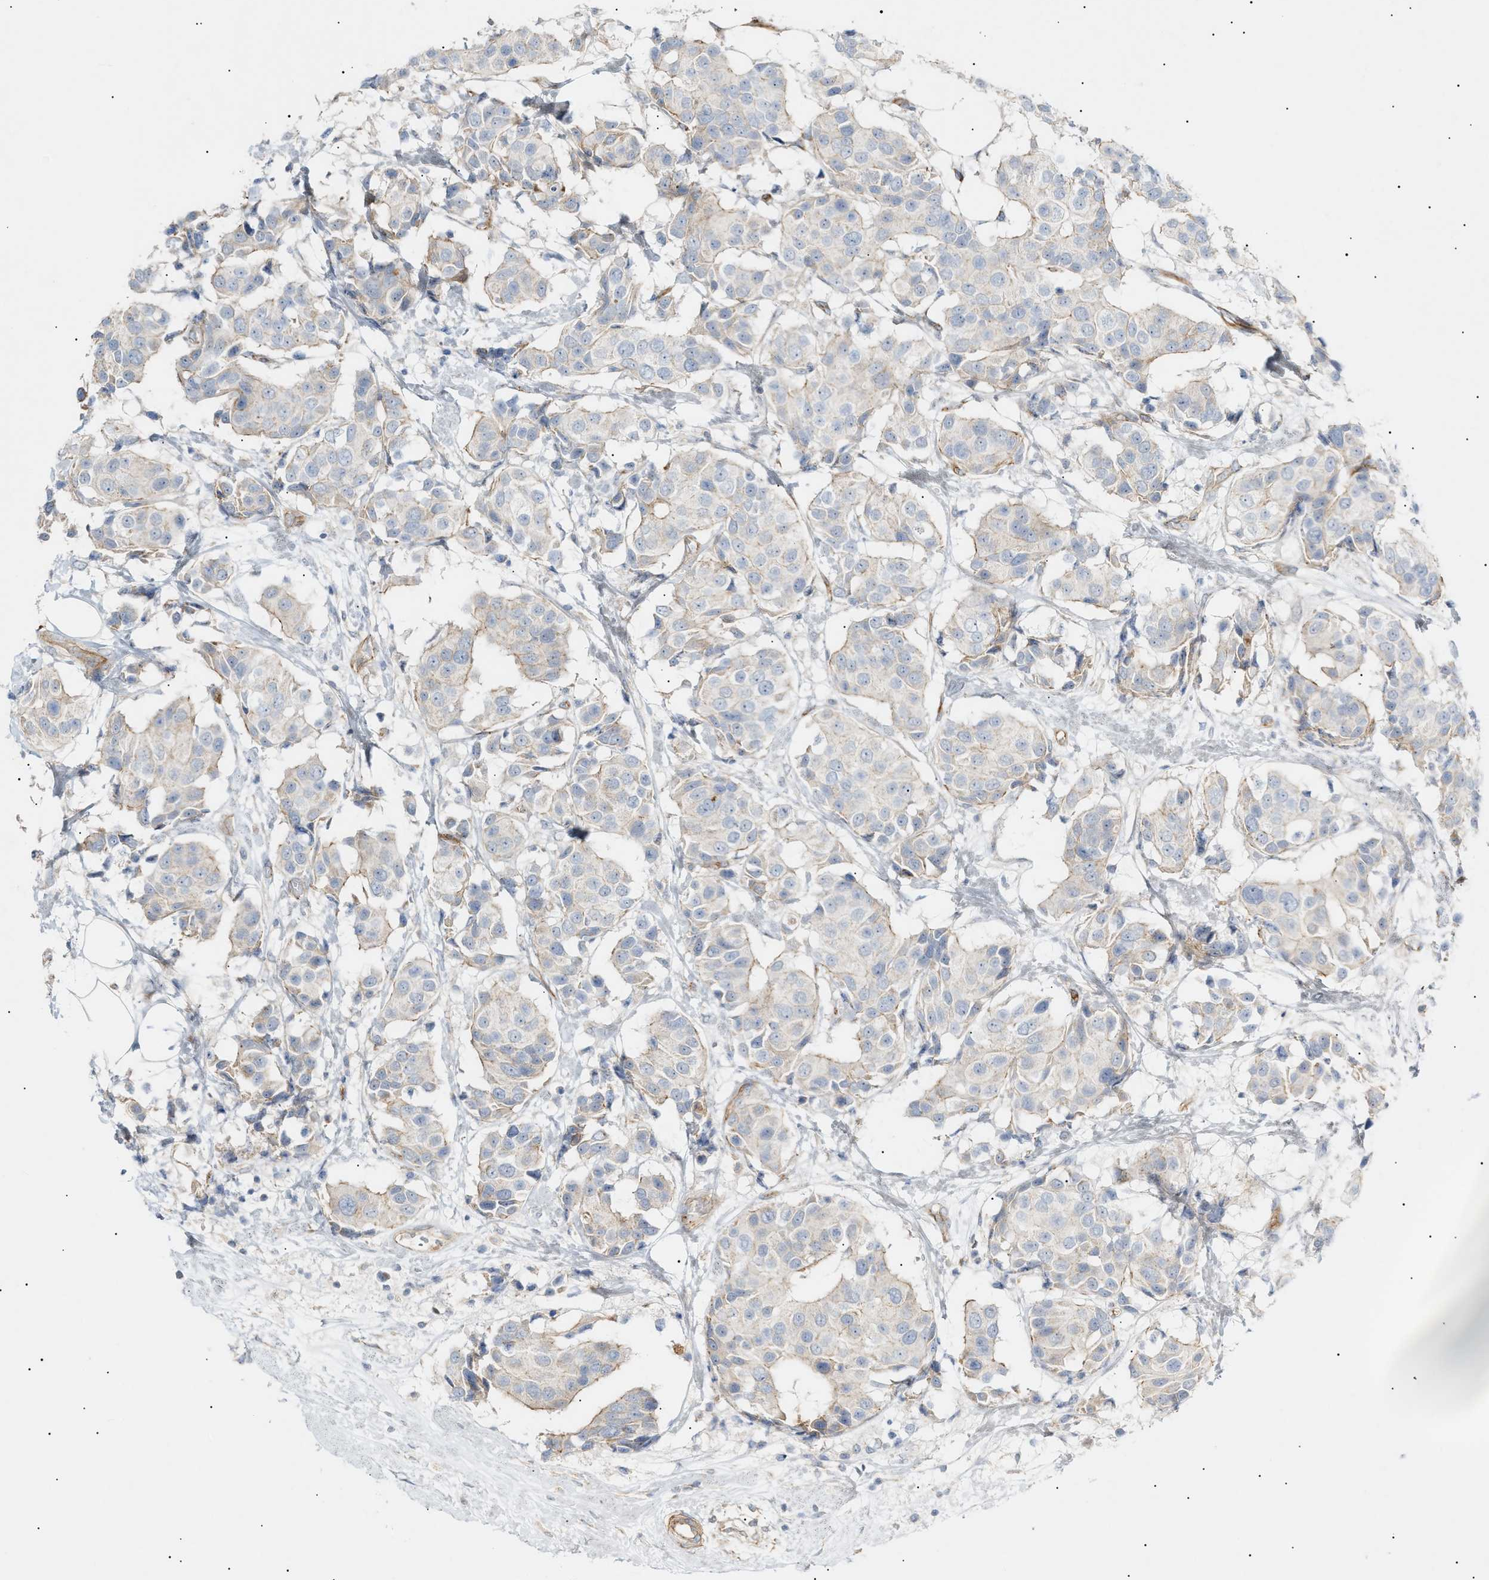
{"staining": {"intensity": "weak", "quantity": "<25%", "location": "cytoplasmic/membranous"}, "tissue": "breast cancer", "cell_type": "Tumor cells", "image_type": "cancer", "snomed": [{"axis": "morphology", "description": "Normal tissue, NOS"}, {"axis": "morphology", "description": "Duct carcinoma"}, {"axis": "topography", "description": "Breast"}], "caption": "This is an IHC micrograph of breast invasive ductal carcinoma. There is no expression in tumor cells.", "gene": "ZFHX2", "patient": {"sex": "female", "age": 39}}